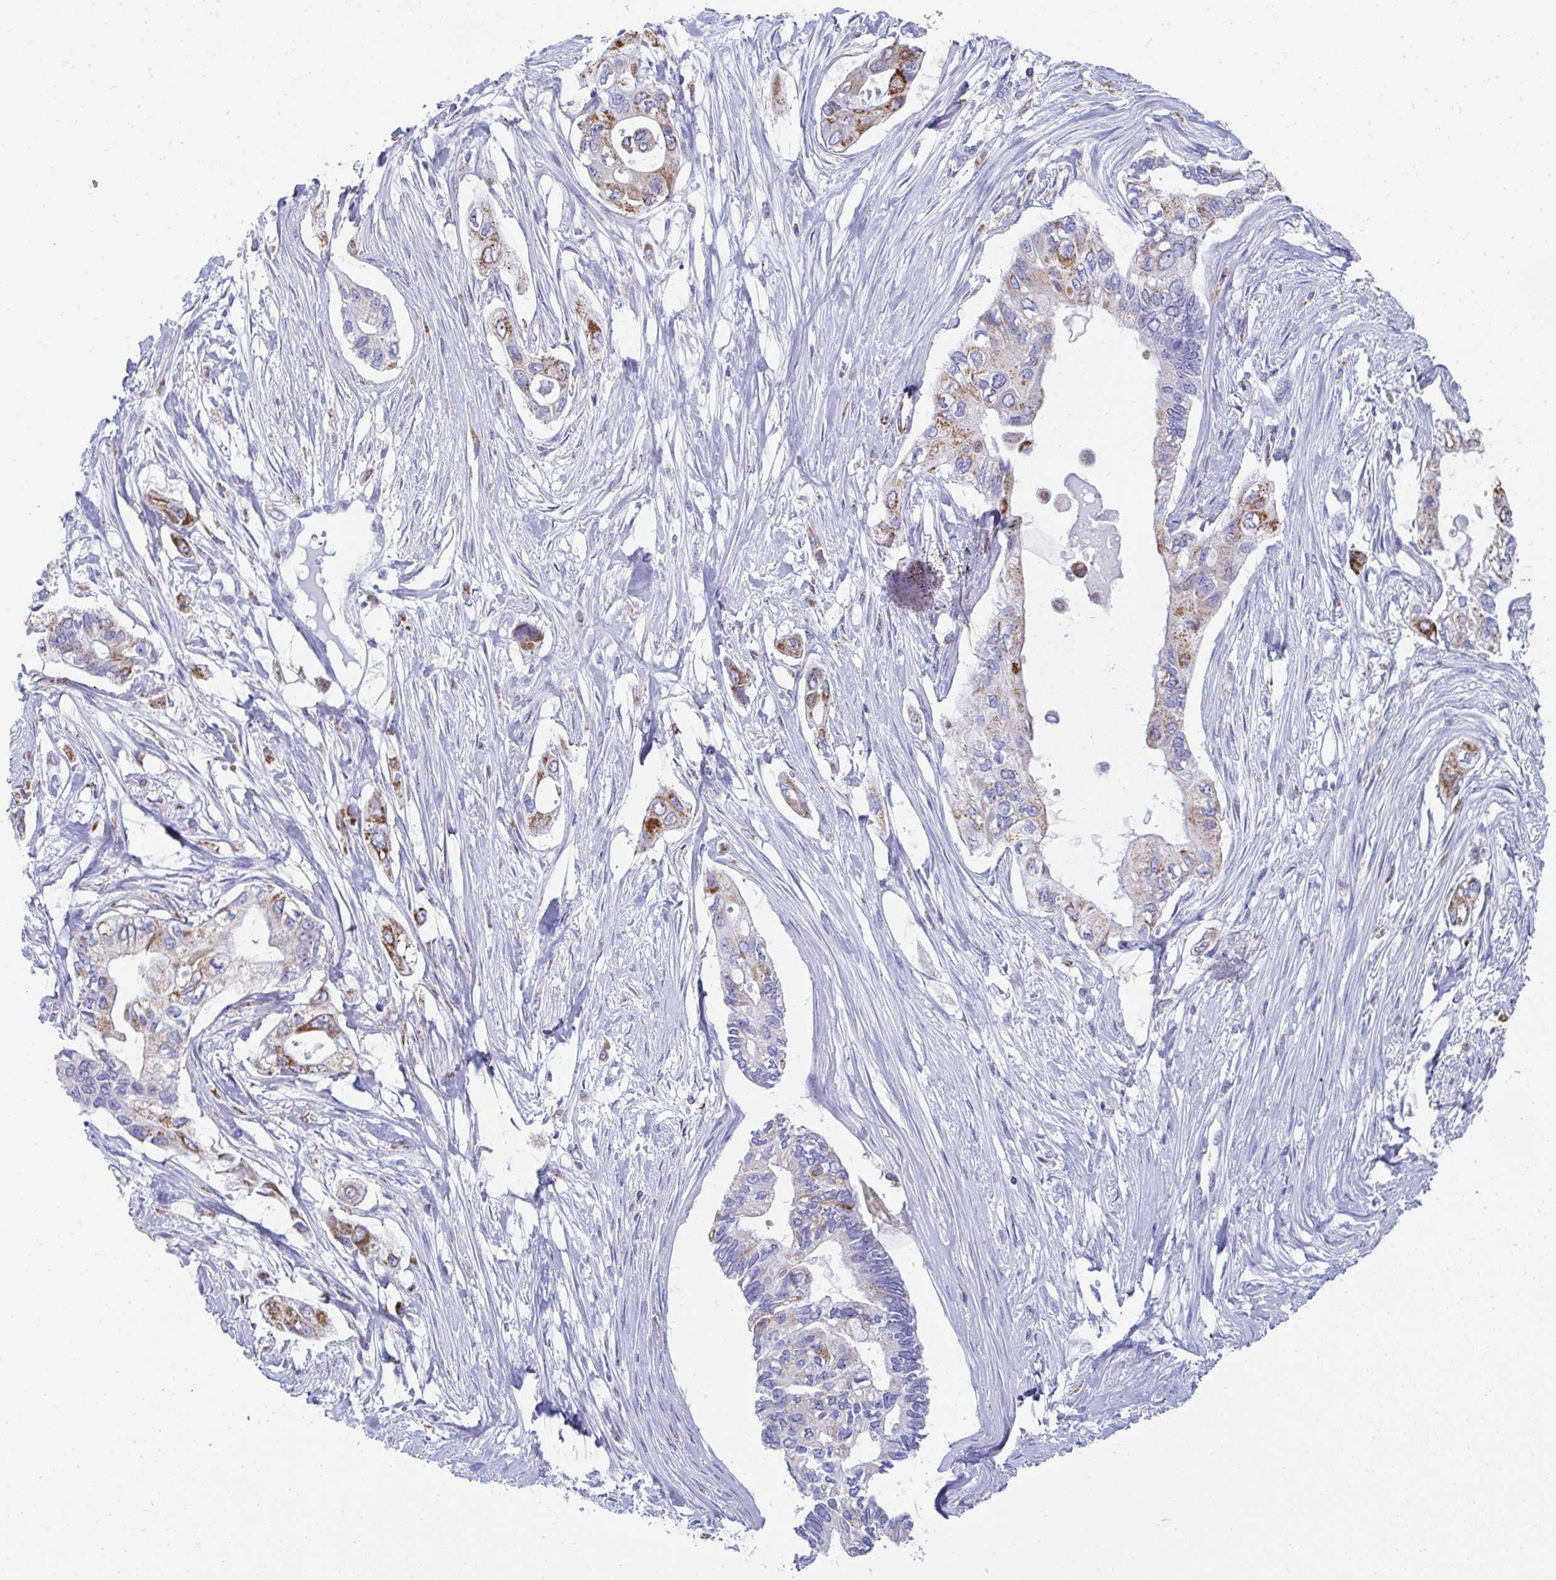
{"staining": {"intensity": "moderate", "quantity": "25%-75%", "location": "cytoplasmic/membranous"}, "tissue": "pancreatic cancer", "cell_type": "Tumor cells", "image_type": "cancer", "snomed": [{"axis": "morphology", "description": "Adenocarcinoma, NOS"}, {"axis": "topography", "description": "Pancreas"}], "caption": "A brown stain highlights moderate cytoplasmic/membranous expression of a protein in pancreatic cancer (adenocarcinoma) tumor cells.", "gene": "MGAM2", "patient": {"sex": "female", "age": 63}}